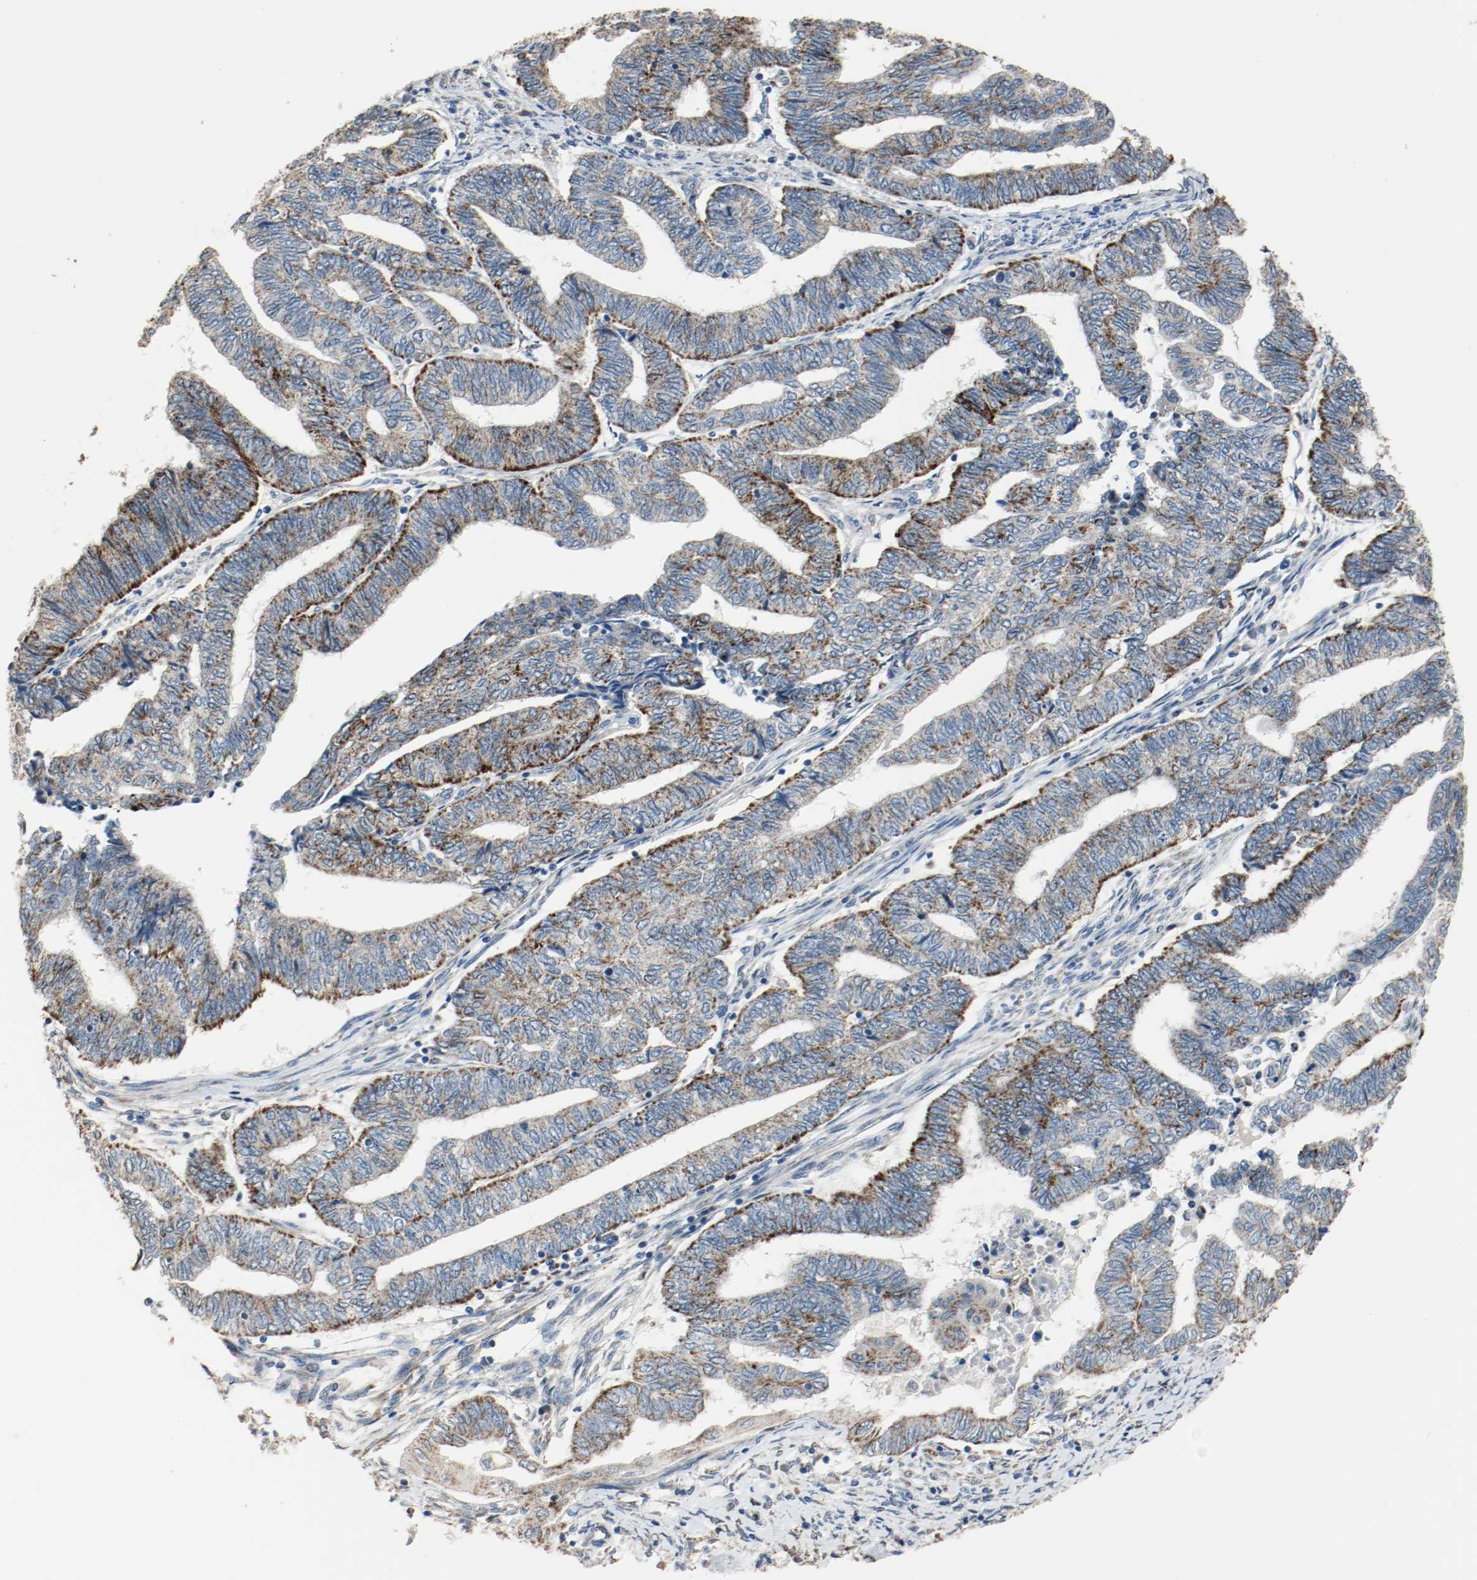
{"staining": {"intensity": "strong", "quantity": ">75%", "location": "cytoplasmic/membranous"}, "tissue": "endometrial cancer", "cell_type": "Tumor cells", "image_type": "cancer", "snomed": [{"axis": "morphology", "description": "Adenocarcinoma, NOS"}, {"axis": "topography", "description": "Uterus"}, {"axis": "topography", "description": "Endometrium"}], "caption": "Endometrial adenocarcinoma was stained to show a protein in brown. There is high levels of strong cytoplasmic/membranous positivity in approximately >75% of tumor cells.", "gene": "ALDH4A1", "patient": {"sex": "female", "age": 70}}